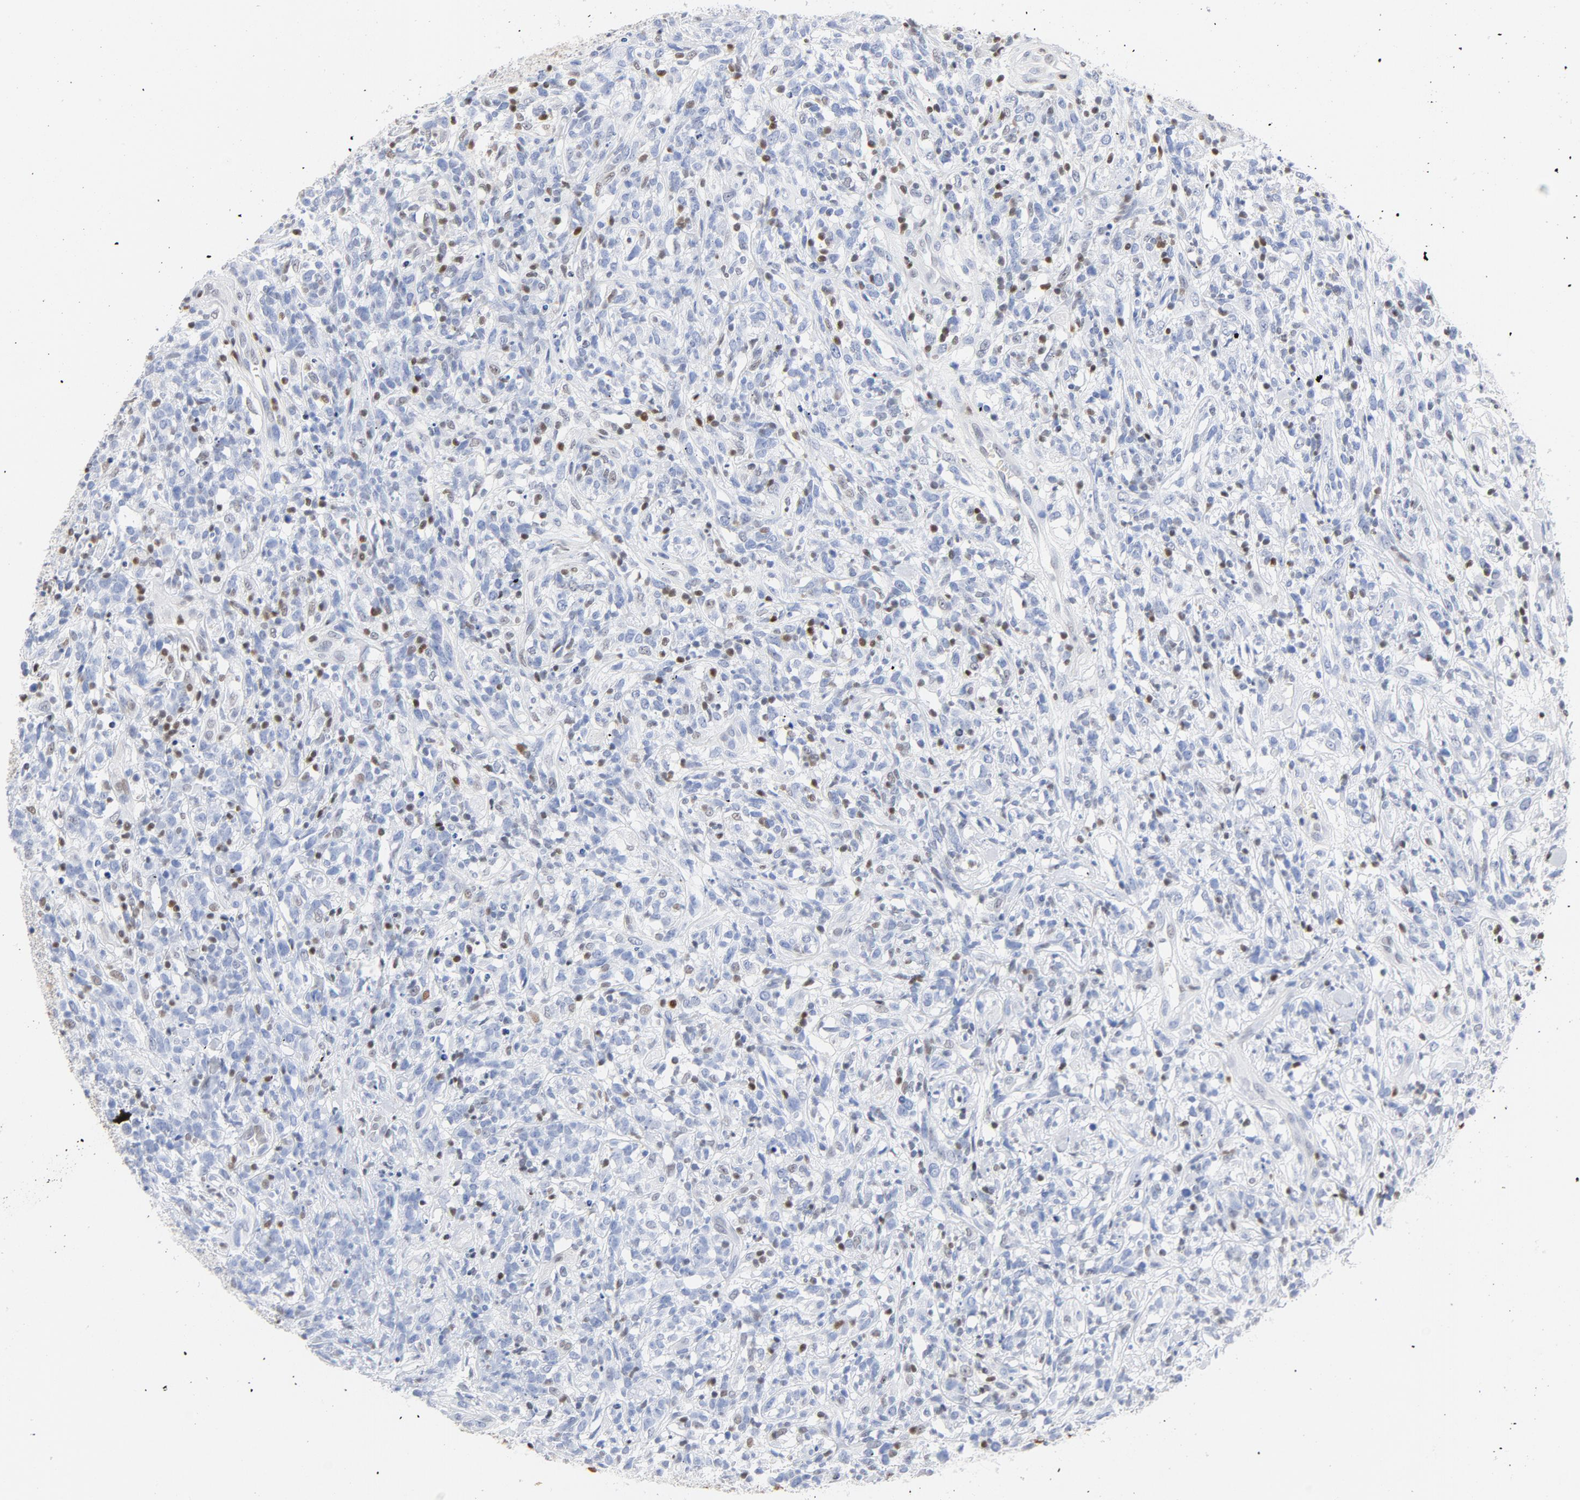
{"staining": {"intensity": "moderate", "quantity": "<25%", "location": "nuclear"}, "tissue": "lymphoma", "cell_type": "Tumor cells", "image_type": "cancer", "snomed": [{"axis": "morphology", "description": "Malignant lymphoma, non-Hodgkin's type, High grade"}, {"axis": "topography", "description": "Lymph node"}], "caption": "Immunohistochemistry (IHC) of human lymphoma displays low levels of moderate nuclear staining in approximately <25% of tumor cells.", "gene": "CDKN1B", "patient": {"sex": "female", "age": 73}}